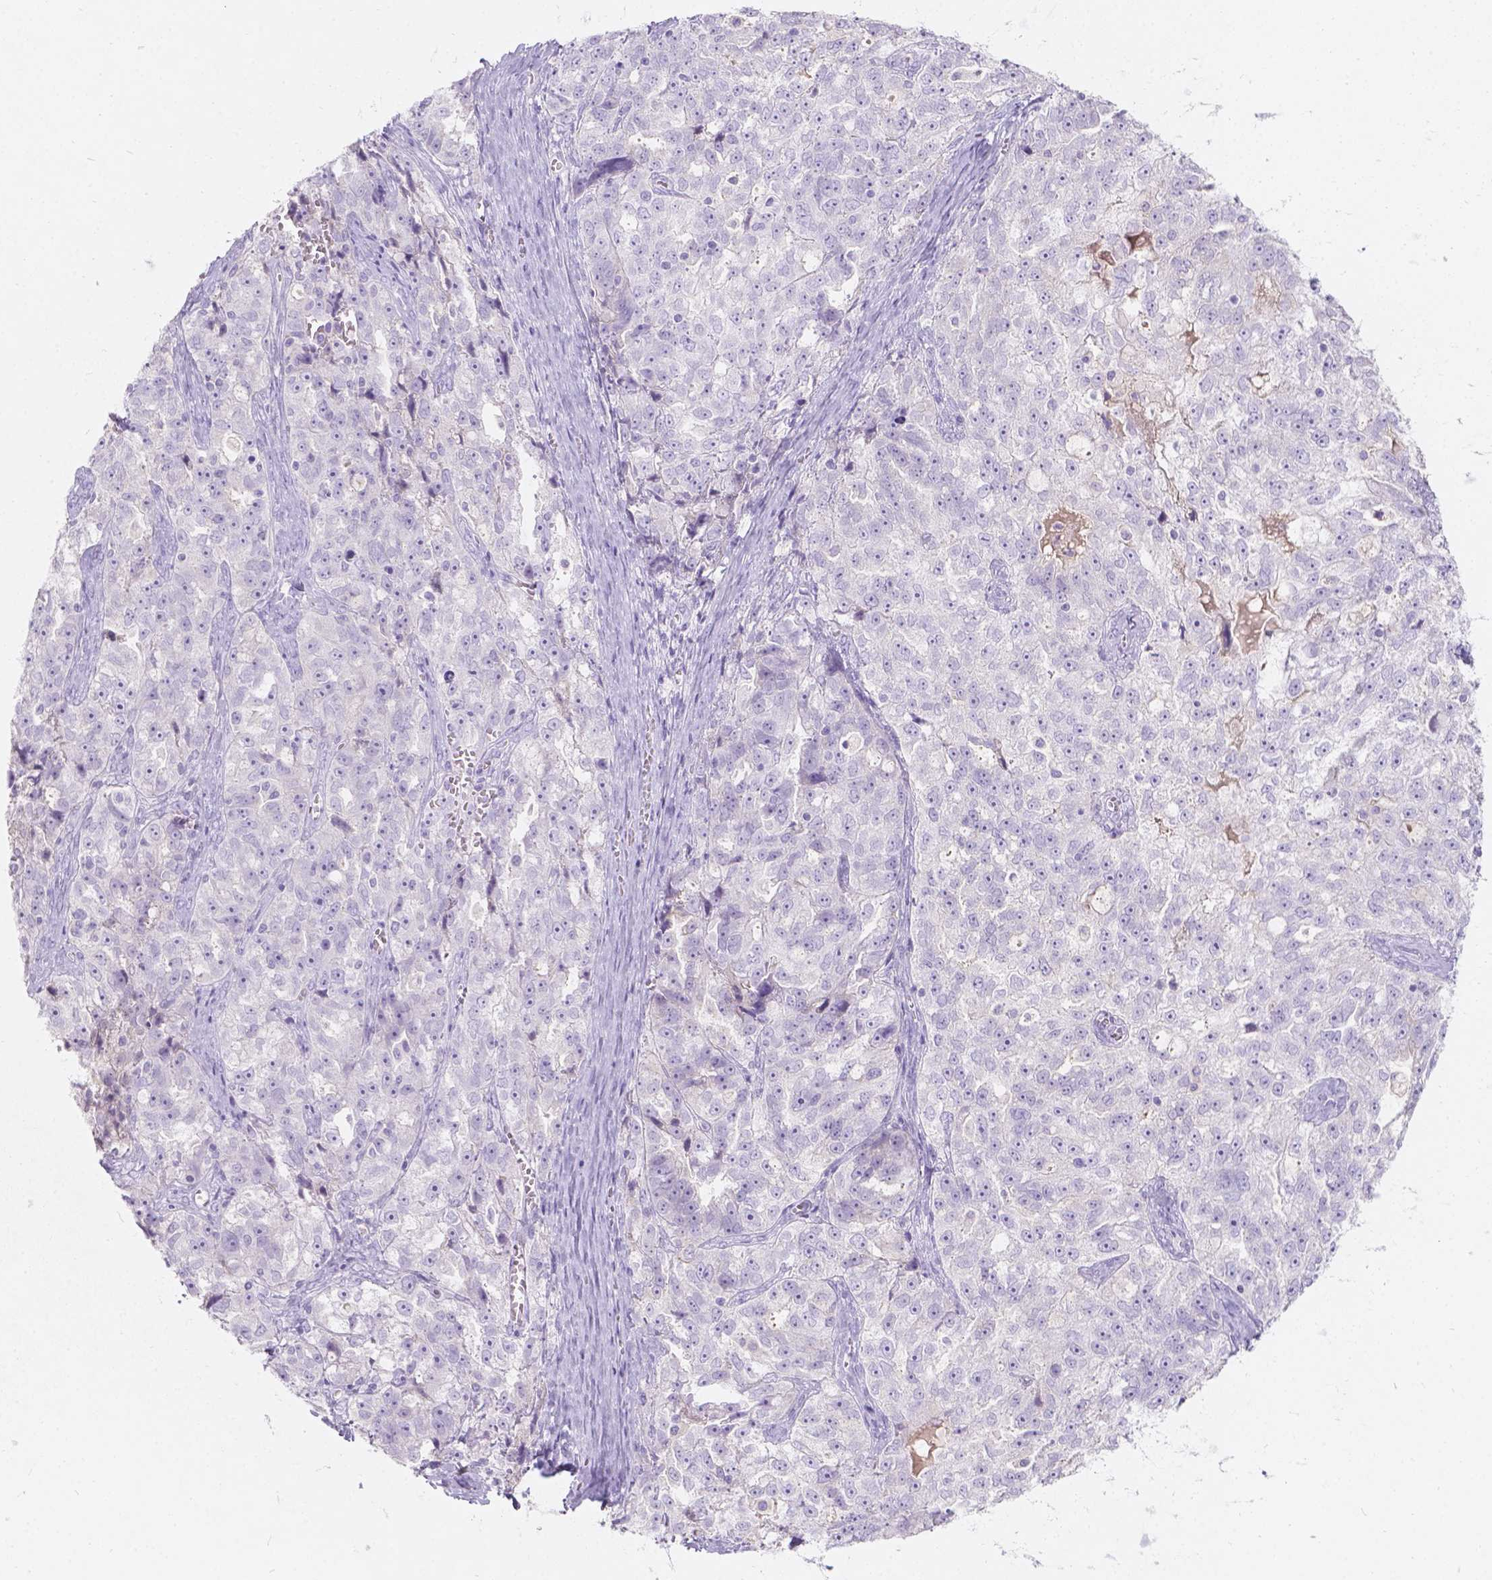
{"staining": {"intensity": "negative", "quantity": "none", "location": "none"}, "tissue": "ovarian cancer", "cell_type": "Tumor cells", "image_type": "cancer", "snomed": [{"axis": "morphology", "description": "Cystadenocarcinoma, serous, NOS"}, {"axis": "topography", "description": "Ovary"}], "caption": "Human serous cystadenocarcinoma (ovarian) stained for a protein using immunohistochemistry (IHC) demonstrates no expression in tumor cells.", "gene": "GAL3ST2", "patient": {"sex": "female", "age": 51}}